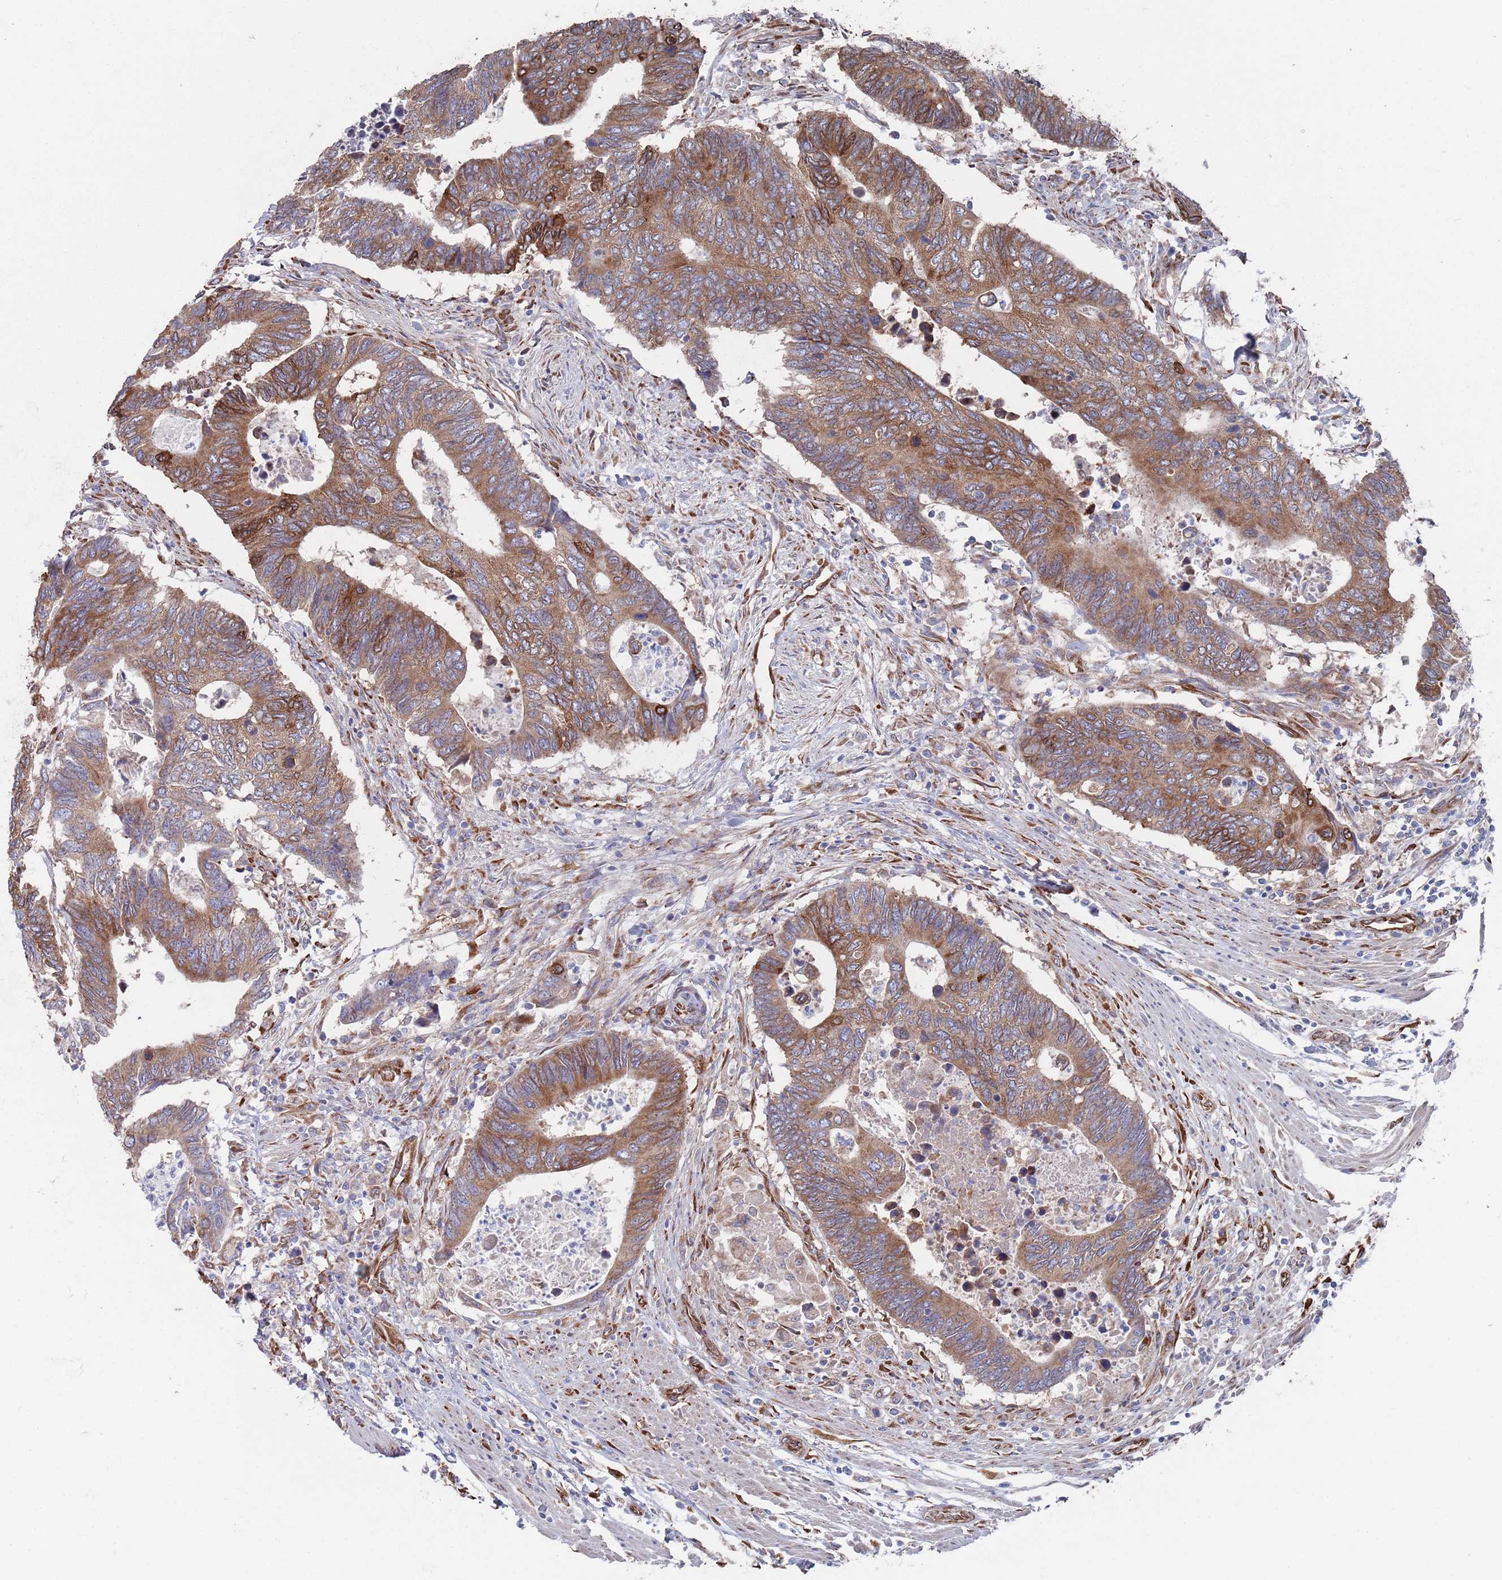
{"staining": {"intensity": "moderate", "quantity": ">75%", "location": "cytoplasmic/membranous"}, "tissue": "colorectal cancer", "cell_type": "Tumor cells", "image_type": "cancer", "snomed": [{"axis": "morphology", "description": "Adenocarcinoma, NOS"}, {"axis": "topography", "description": "Colon"}], "caption": "Colorectal cancer (adenocarcinoma) stained for a protein (brown) displays moderate cytoplasmic/membranous positive expression in approximately >75% of tumor cells.", "gene": "CCDC106", "patient": {"sex": "male", "age": 87}}